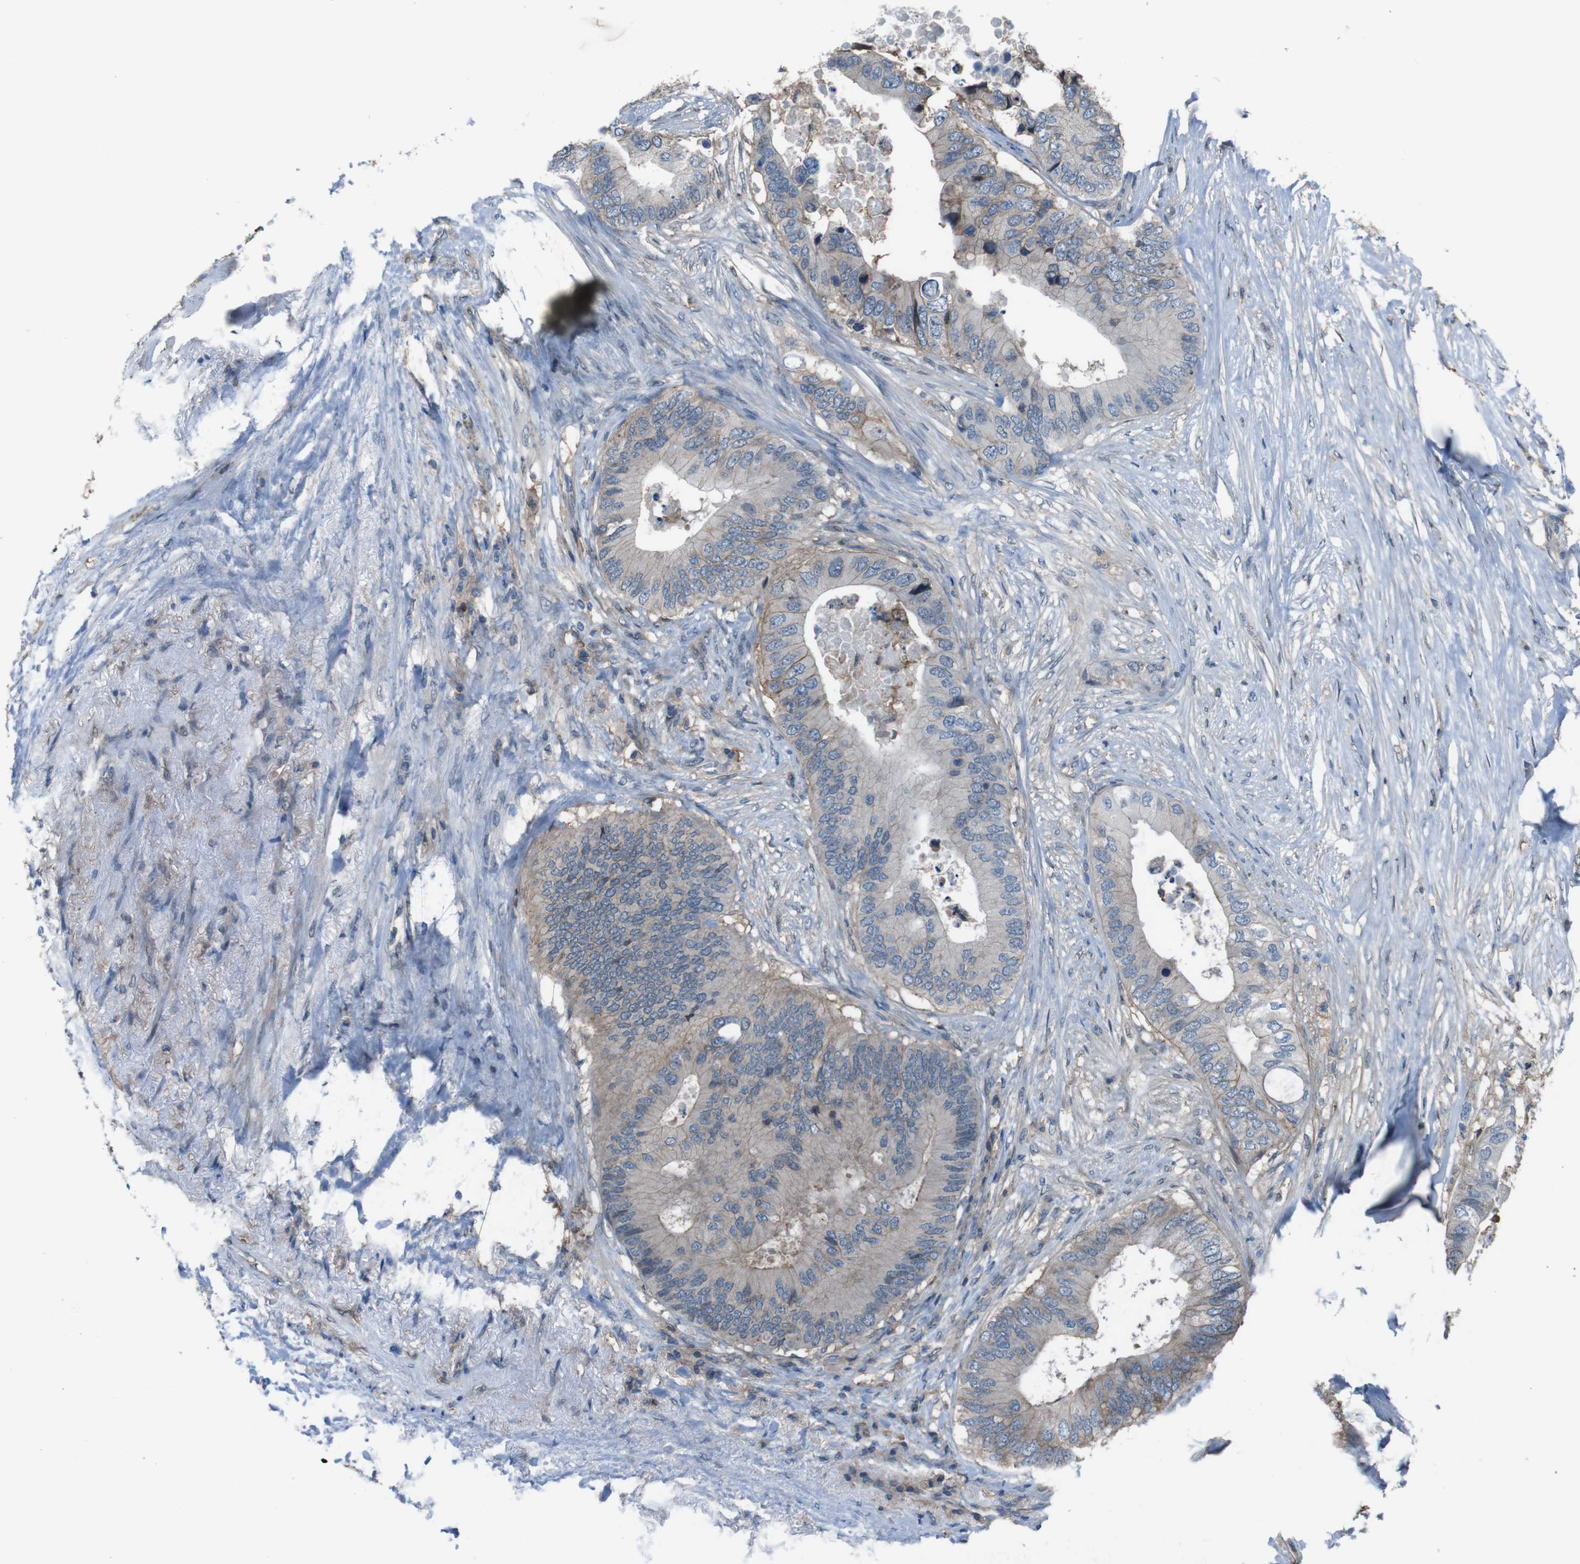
{"staining": {"intensity": "moderate", "quantity": "<25%", "location": "cytoplasmic/membranous"}, "tissue": "colorectal cancer", "cell_type": "Tumor cells", "image_type": "cancer", "snomed": [{"axis": "morphology", "description": "Adenocarcinoma, NOS"}, {"axis": "topography", "description": "Colon"}], "caption": "About <25% of tumor cells in colorectal cancer reveal moderate cytoplasmic/membranous protein positivity as visualized by brown immunohistochemical staining.", "gene": "ATP2B1", "patient": {"sex": "male", "age": 71}}